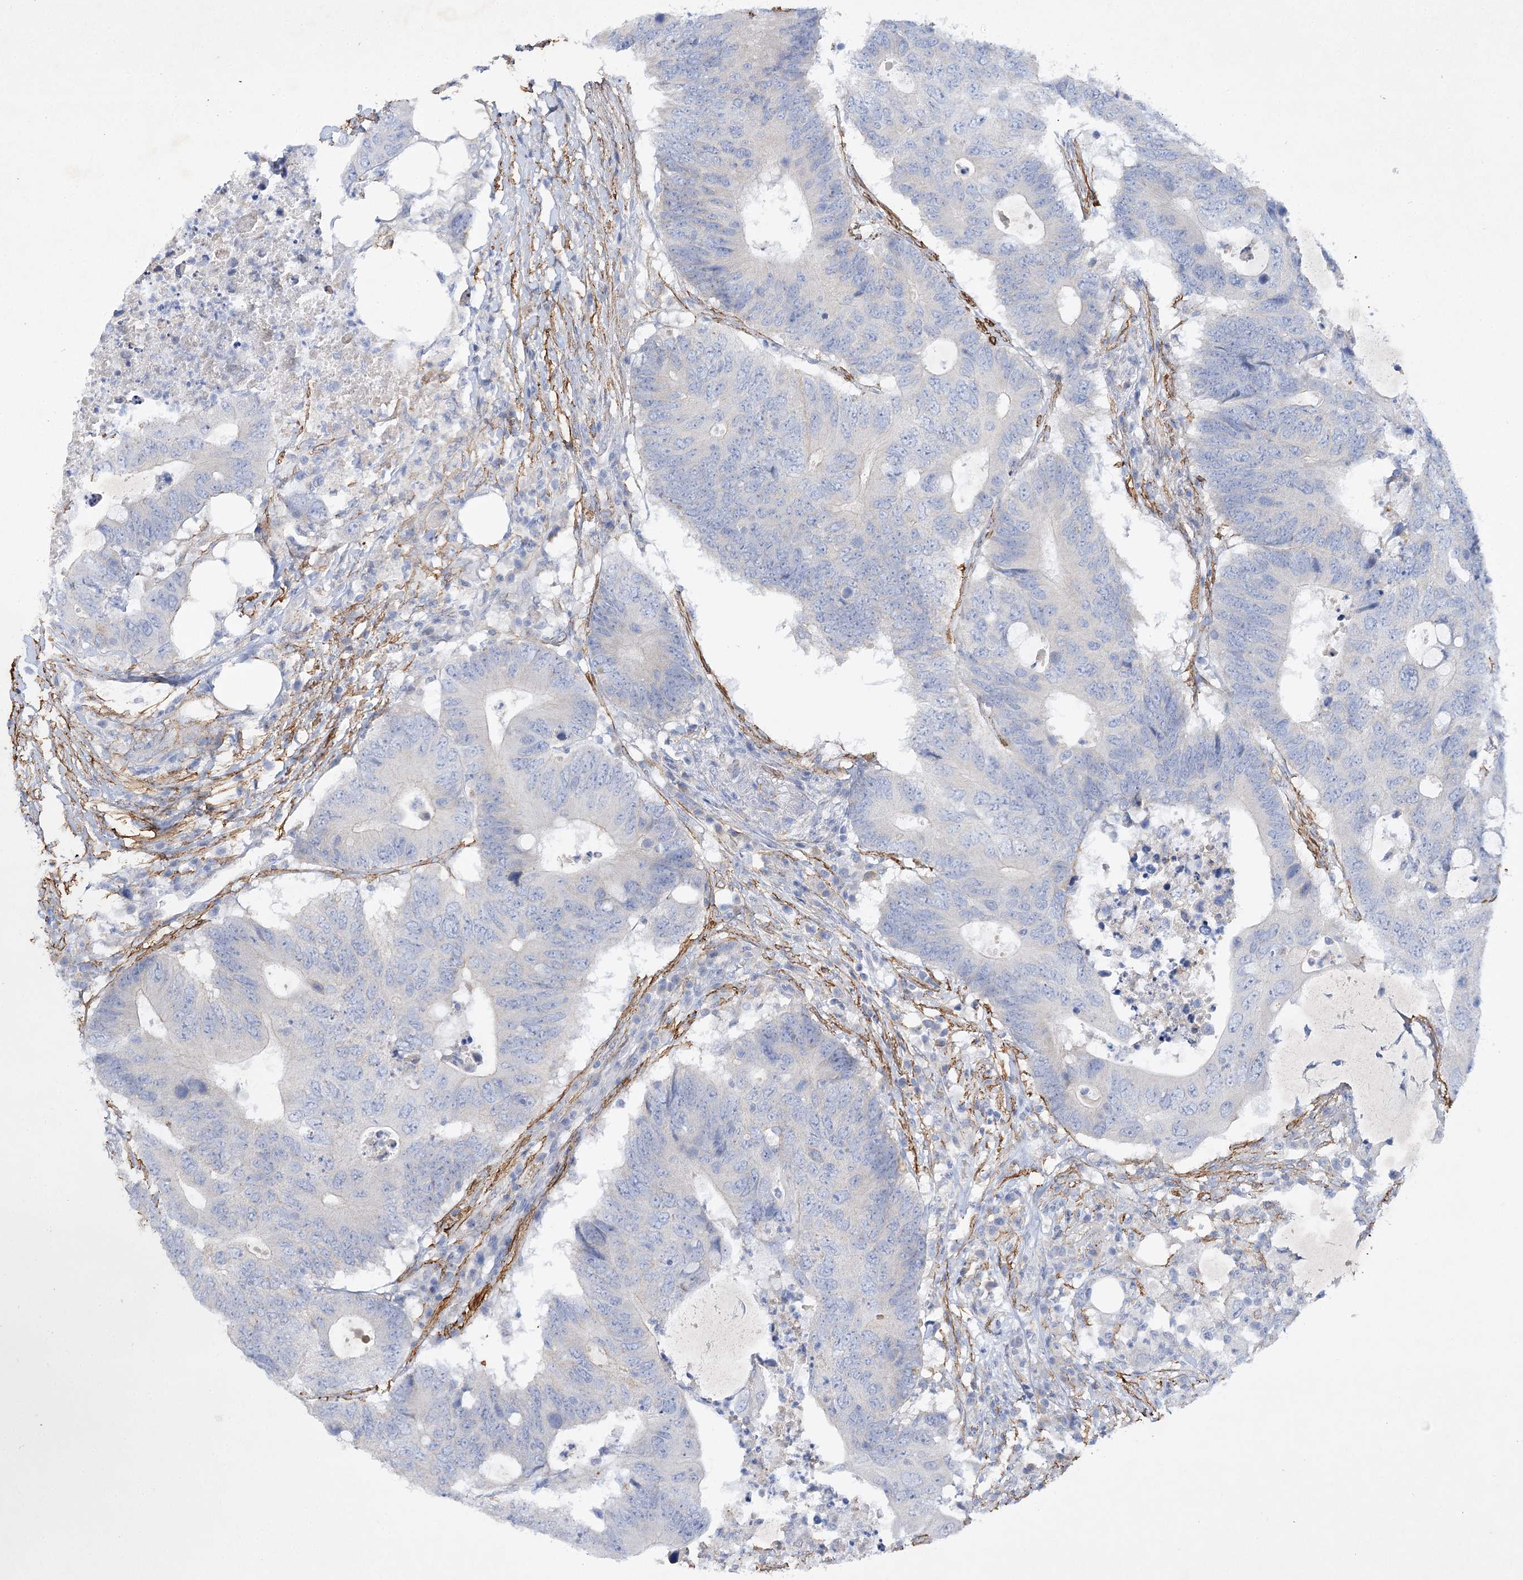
{"staining": {"intensity": "negative", "quantity": "none", "location": "none"}, "tissue": "colorectal cancer", "cell_type": "Tumor cells", "image_type": "cancer", "snomed": [{"axis": "morphology", "description": "Adenocarcinoma, NOS"}, {"axis": "topography", "description": "Colon"}], "caption": "The photomicrograph exhibits no staining of tumor cells in colorectal cancer (adenocarcinoma). The staining is performed using DAB brown chromogen with nuclei counter-stained in using hematoxylin.", "gene": "RTN2", "patient": {"sex": "male", "age": 71}}